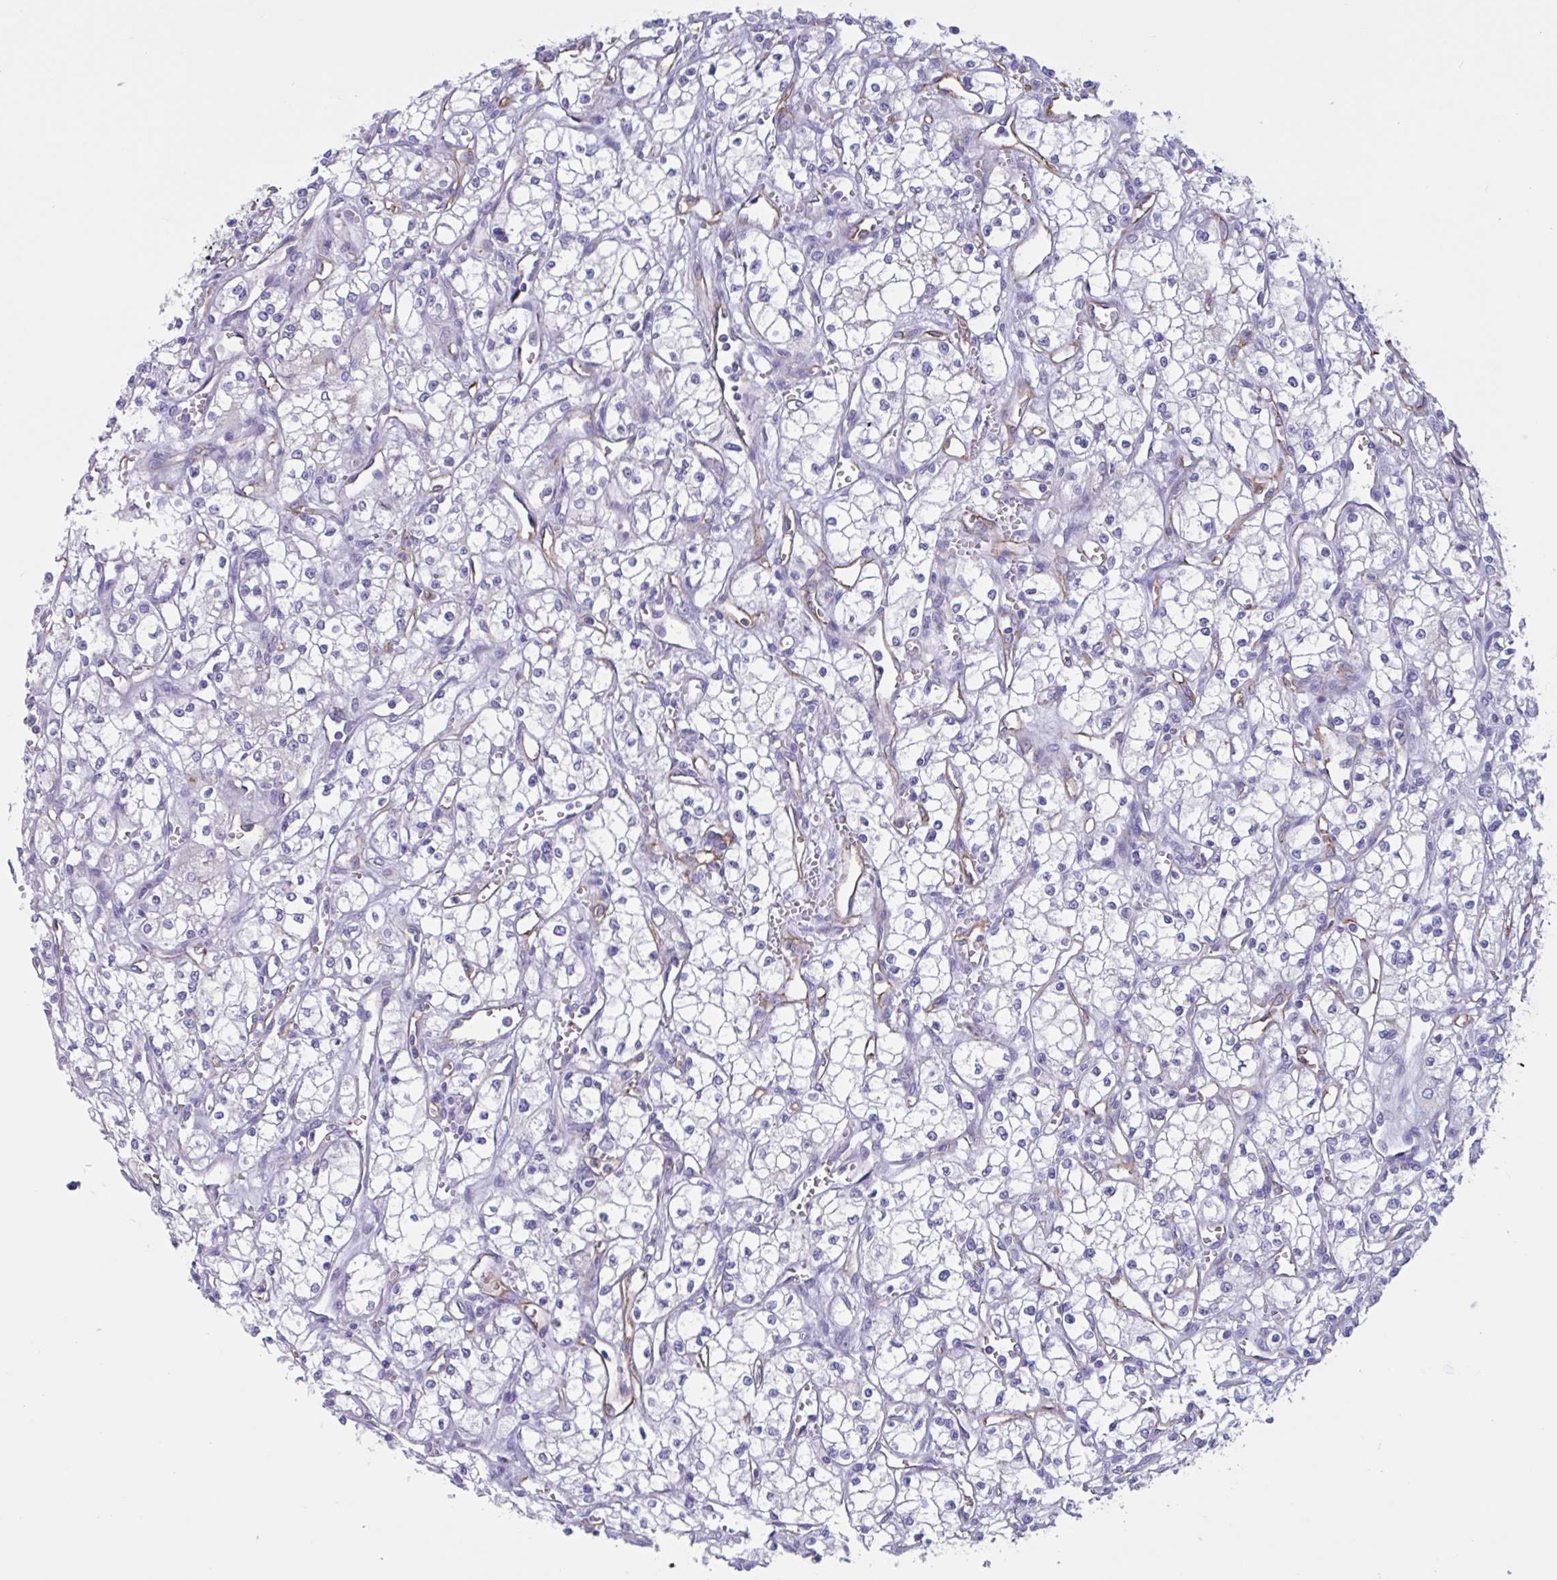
{"staining": {"intensity": "negative", "quantity": "none", "location": "none"}, "tissue": "renal cancer", "cell_type": "Tumor cells", "image_type": "cancer", "snomed": [{"axis": "morphology", "description": "Adenocarcinoma, NOS"}, {"axis": "topography", "description": "Kidney"}], "caption": "An immunohistochemistry (IHC) photomicrograph of adenocarcinoma (renal) is shown. There is no staining in tumor cells of adenocarcinoma (renal).", "gene": "RPL22L1", "patient": {"sex": "male", "age": 59}}